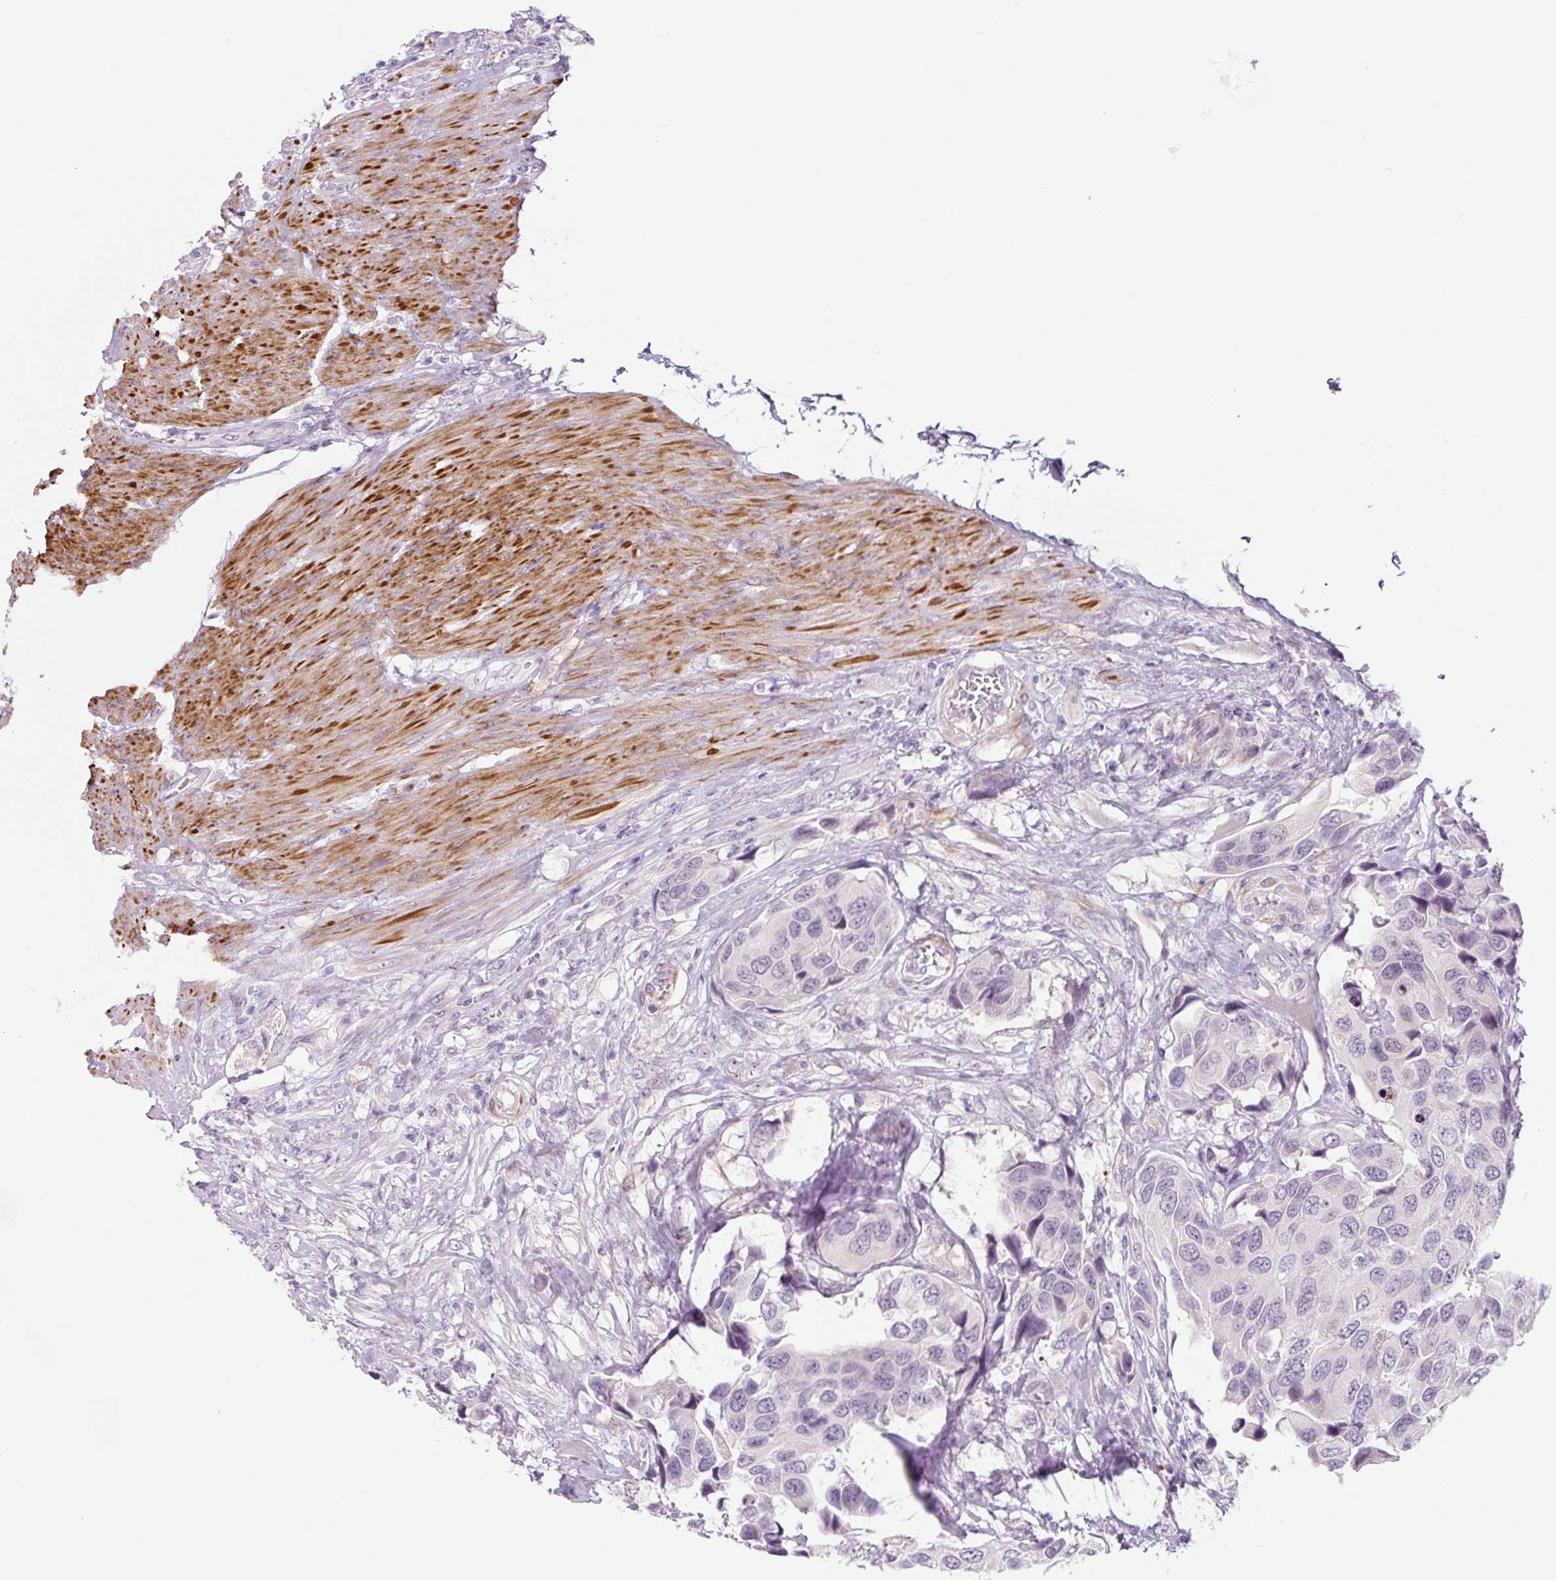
{"staining": {"intensity": "negative", "quantity": "none", "location": "none"}, "tissue": "urothelial cancer", "cell_type": "Tumor cells", "image_type": "cancer", "snomed": [{"axis": "morphology", "description": "Urothelial carcinoma, High grade"}, {"axis": "topography", "description": "Urinary bladder"}], "caption": "High magnification brightfield microscopy of high-grade urothelial carcinoma stained with DAB (brown) and counterstained with hematoxylin (blue): tumor cells show no significant expression.", "gene": "CCL25", "patient": {"sex": "male", "age": 74}}